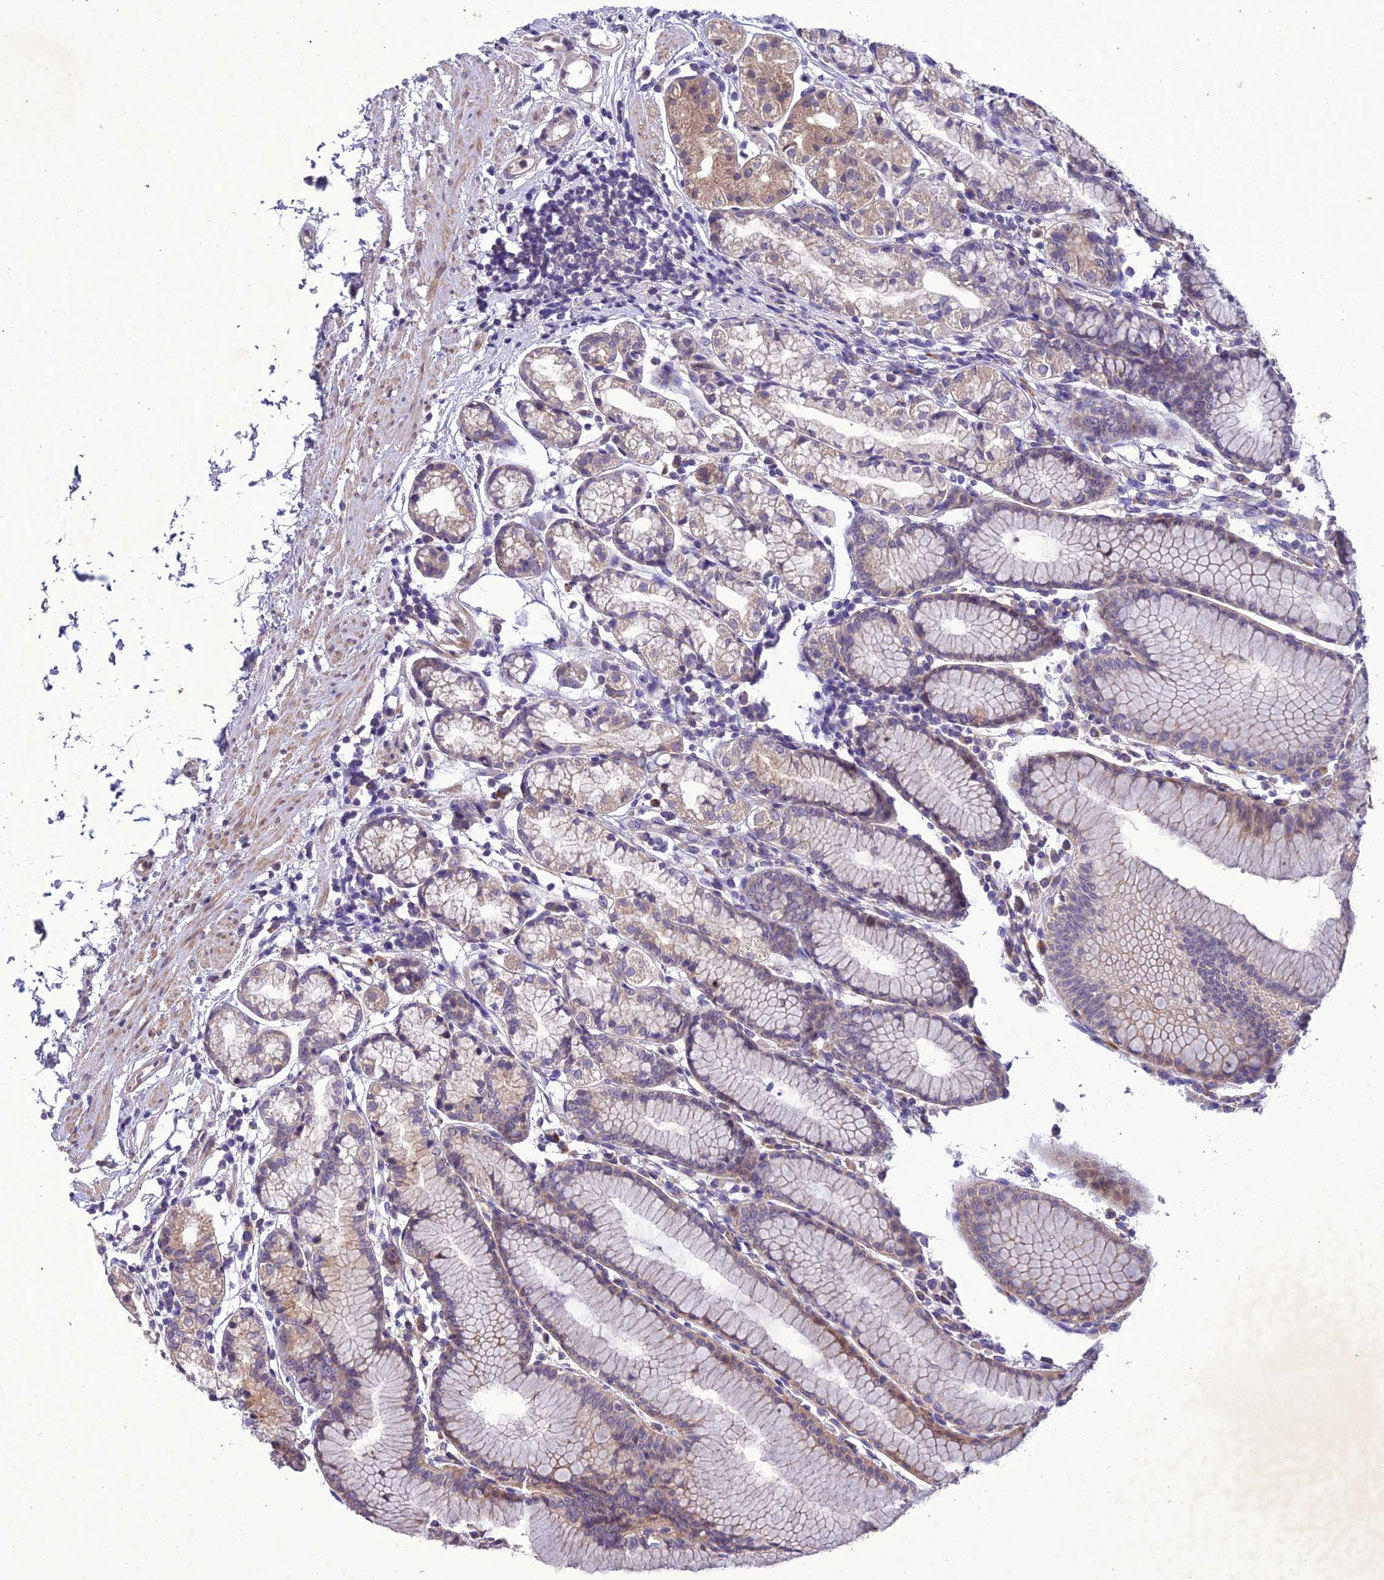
{"staining": {"intensity": "moderate", "quantity": "25%-75%", "location": "cytoplasmic/membranous"}, "tissue": "stomach", "cell_type": "Glandular cells", "image_type": "normal", "snomed": [{"axis": "morphology", "description": "Normal tissue, NOS"}, {"axis": "topography", "description": "Stomach"}], "caption": "Unremarkable stomach shows moderate cytoplasmic/membranous positivity in about 25%-75% of glandular cells, visualized by immunohistochemistry.", "gene": "CENPL", "patient": {"sex": "female", "age": 57}}